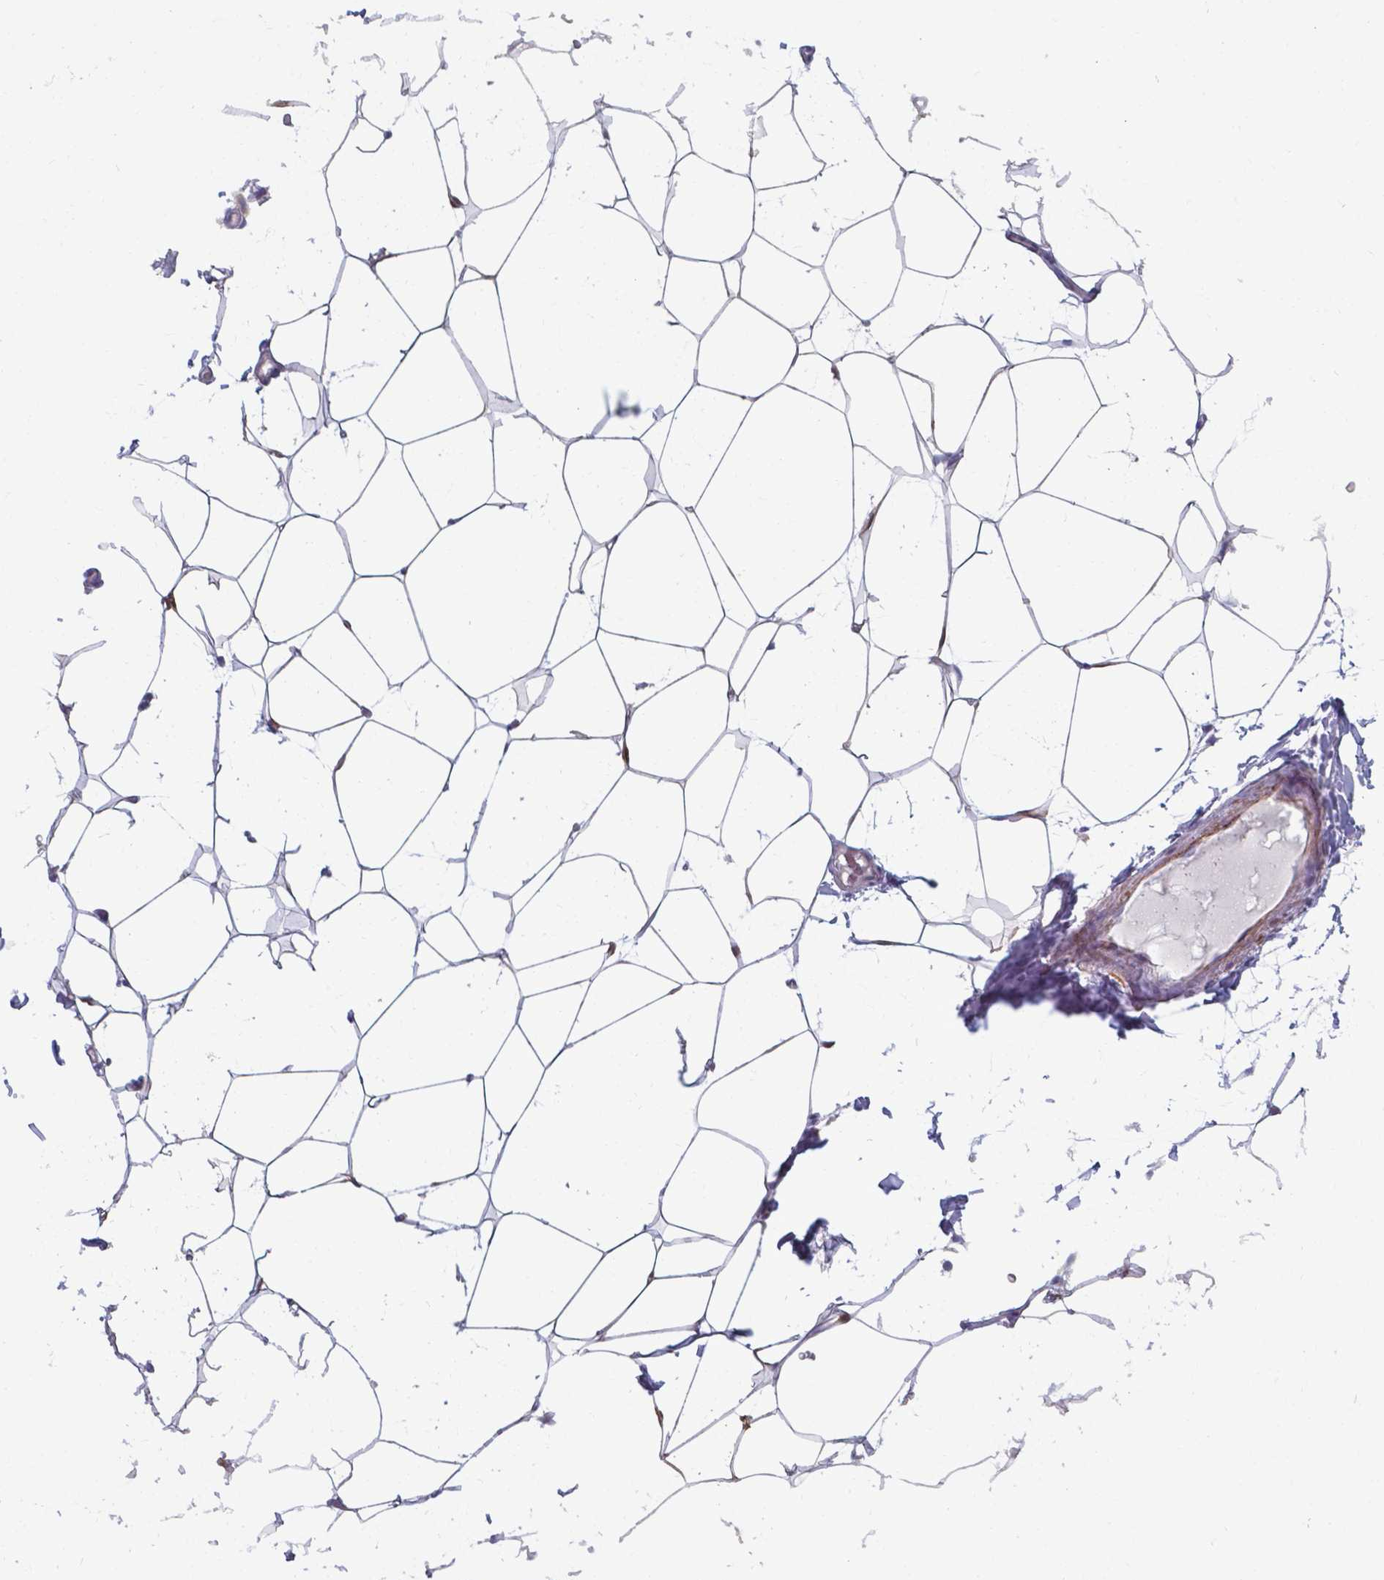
{"staining": {"intensity": "negative", "quantity": "none", "location": "none"}, "tissue": "breast", "cell_type": "Adipocytes", "image_type": "normal", "snomed": [{"axis": "morphology", "description": "Normal tissue, NOS"}, {"axis": "topography", "description": "Breast"}], "caption": "Image shows no significant protein staining in adipocytes of normal breast. Brightfield microscopy of immunohistochemistry (IHC) stained with DAB (brown) and hematoxylin (blue), captured at high magnification.", "gene": "AP5B1", "patient": {"sex": "female", "age": 32}}